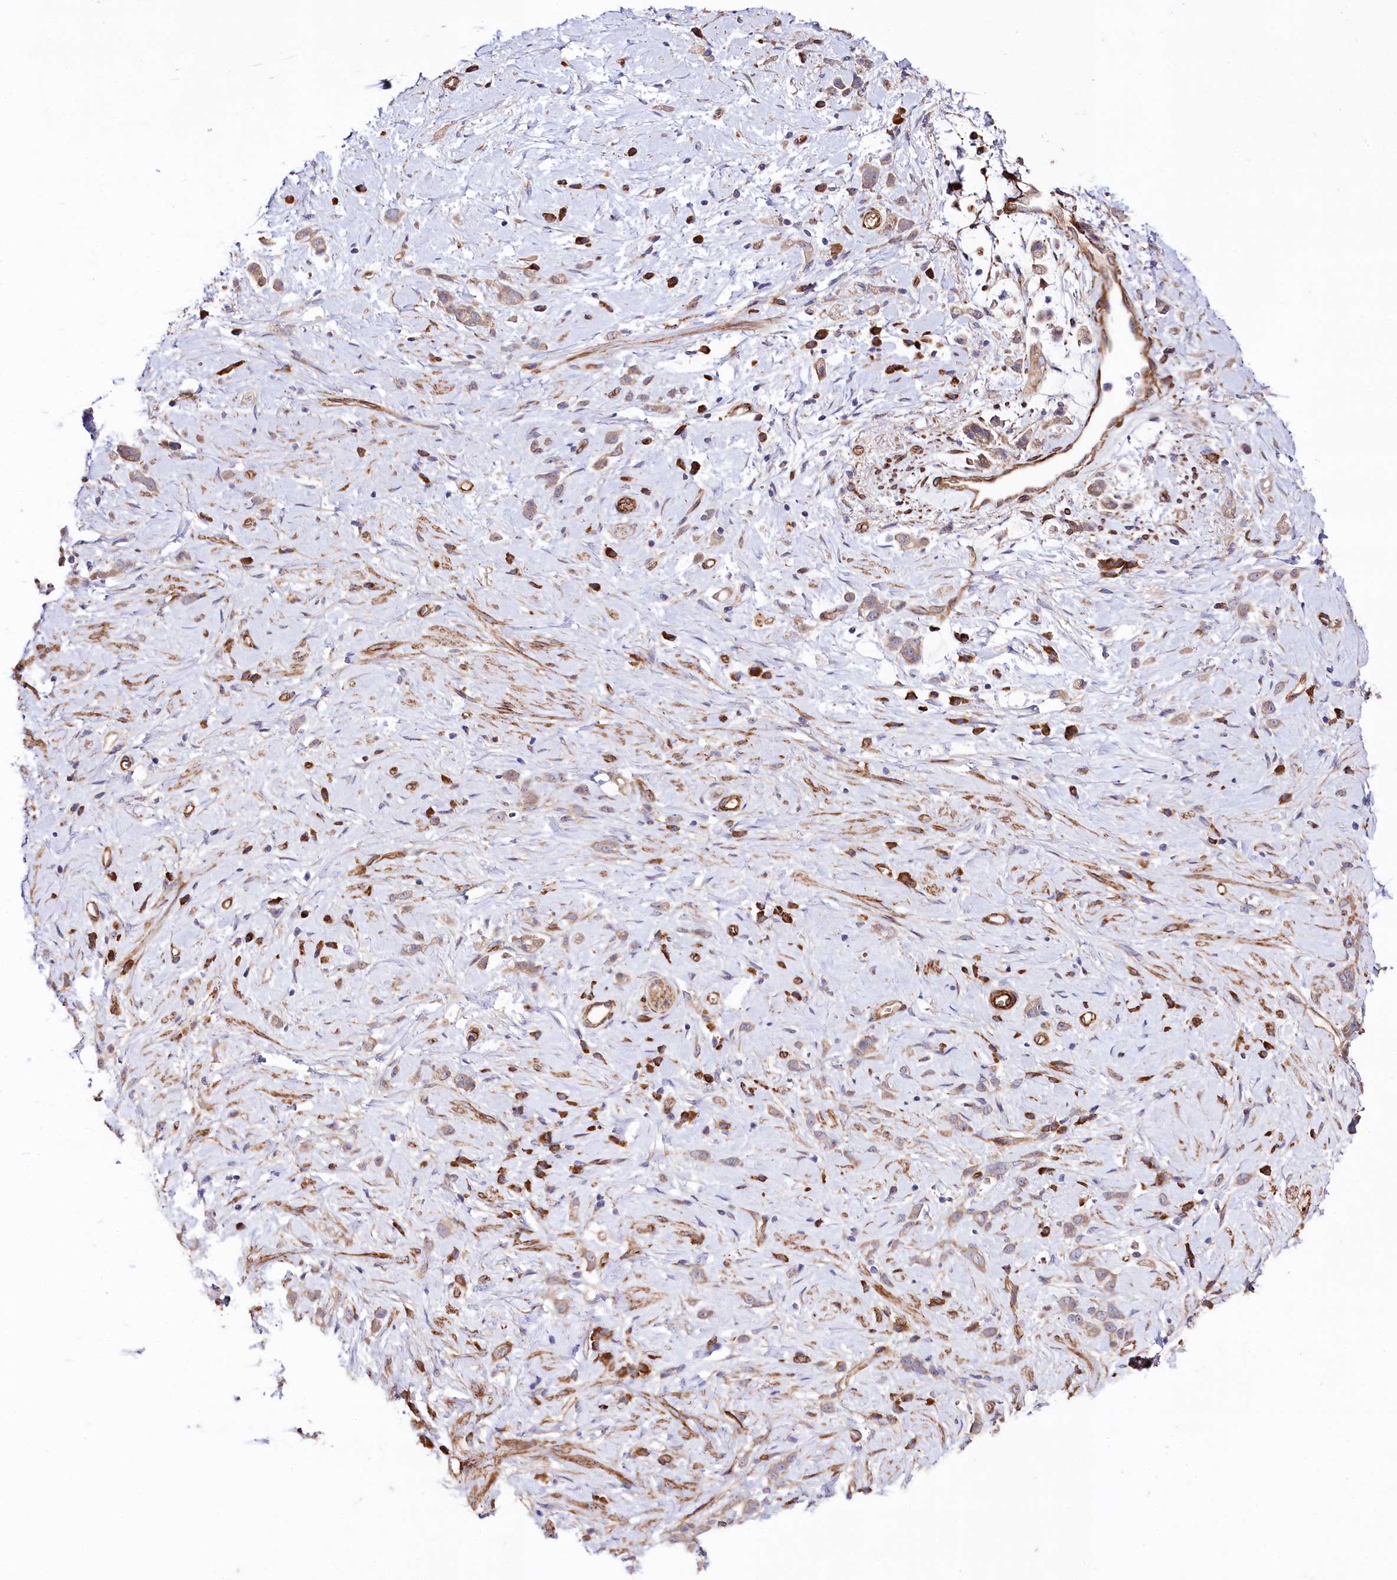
{"staining": {"intensity": "weak", "quantity": "25%-75%", "location": "cytoplasmic/membranous"}, "tissue": "stomach cancer", "cell_type": "Tumor cells", "image_type": "cancer", "snomed": [{"axis": "morphology", "description": "Adenocarcinoma, NOS"}, {"axis": "topography", "description": "Stomach"}], "caption": "Protein positivity by IHC demonstrates weak cytoplasmic/membranous positivity in approximately 25%-75% of tumor cells in stomach cancer (adenocarcinoma).", "gene": "SPATS2", "patient": {"sex": "female", "age": 60}}